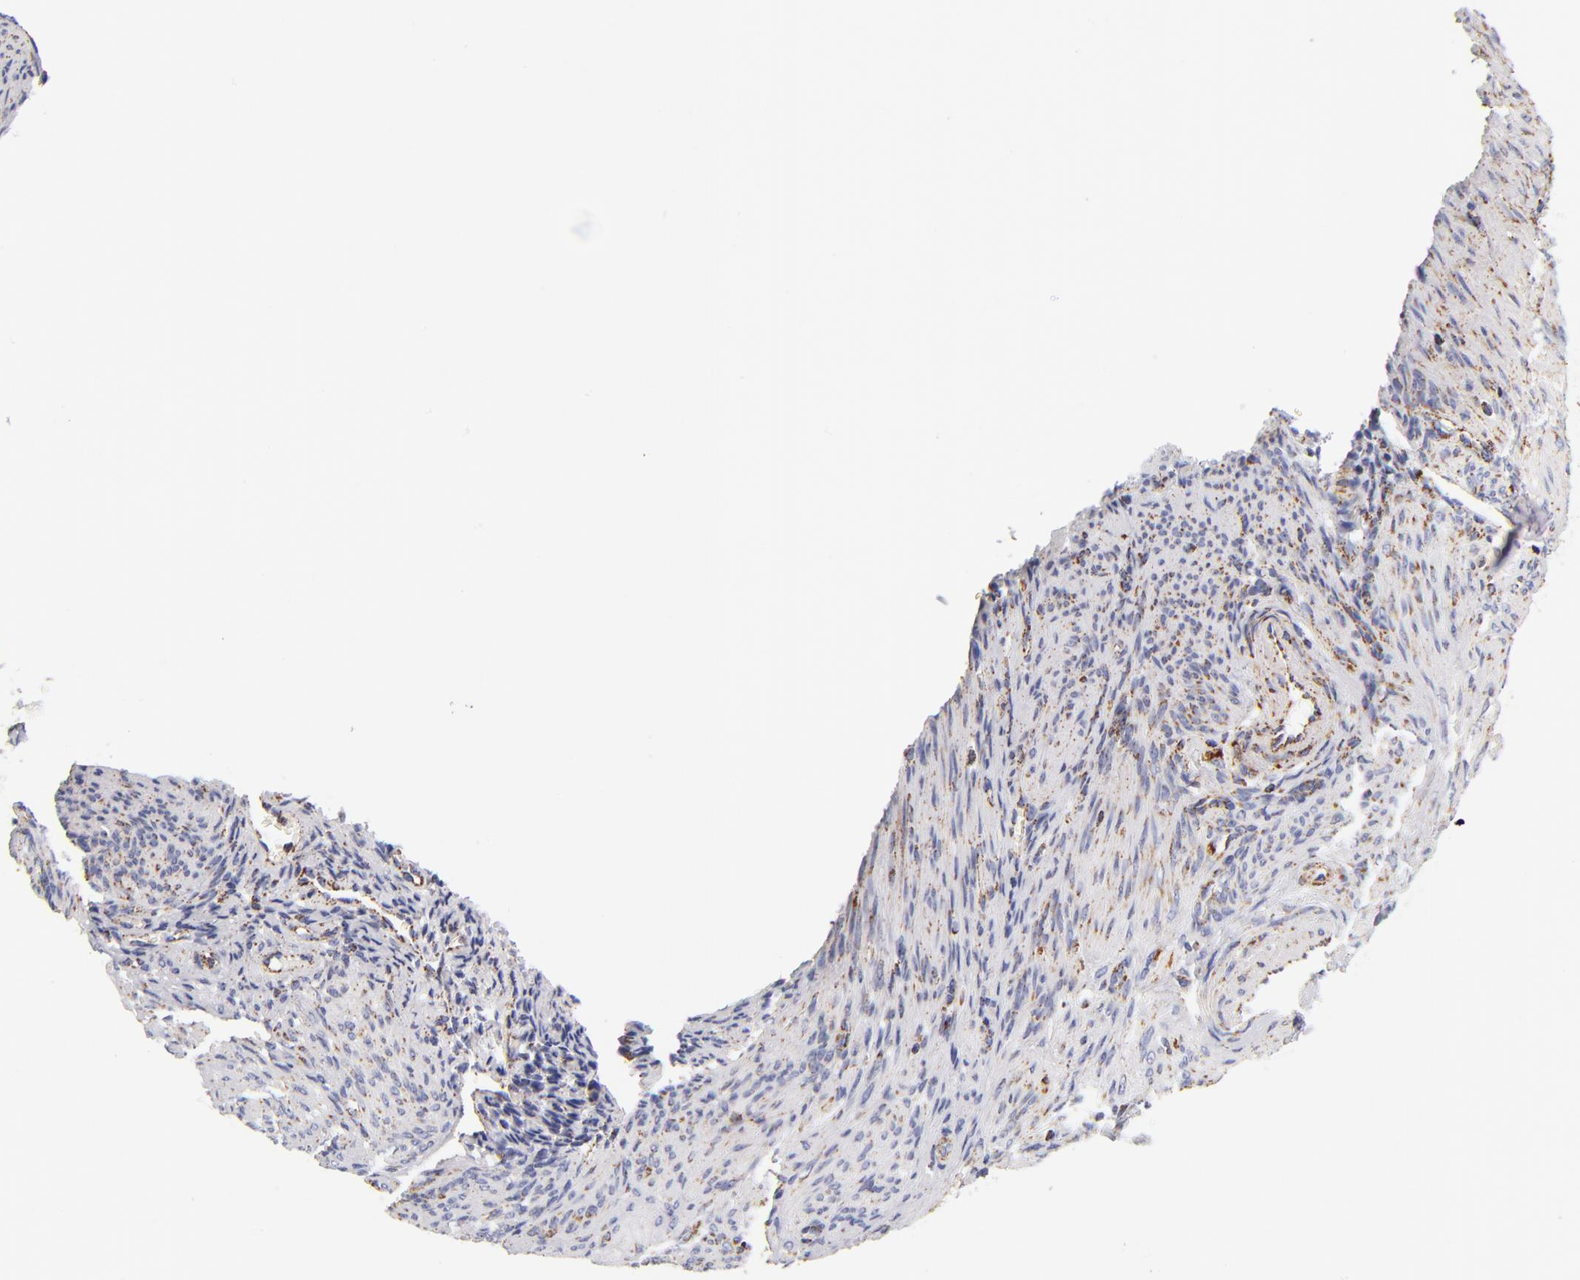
{"staining": {"intensity": "weak", "quantity": ">75%", "location": "cytoplasmic/membranous"}, "tissue": "endometrium", "cell_type": "Cells in endometrial stroma", "image_type": "normal", "snomed": [{"axis": "morphology", "description": "Normal tissue, NOS"}, {"axis": "topography", "description": "Endometrium"}], "caption": "Immunohistochemistry (IHC) micrograph of benign human endometrium stained for a protein (brown), which reveals low levels of weak cytoplasmic/membranous positivity in approximately >75% of cells in endometrial stroma.", "gene": "ECHS1", "patient": {"sex": "female", "age": 72}}